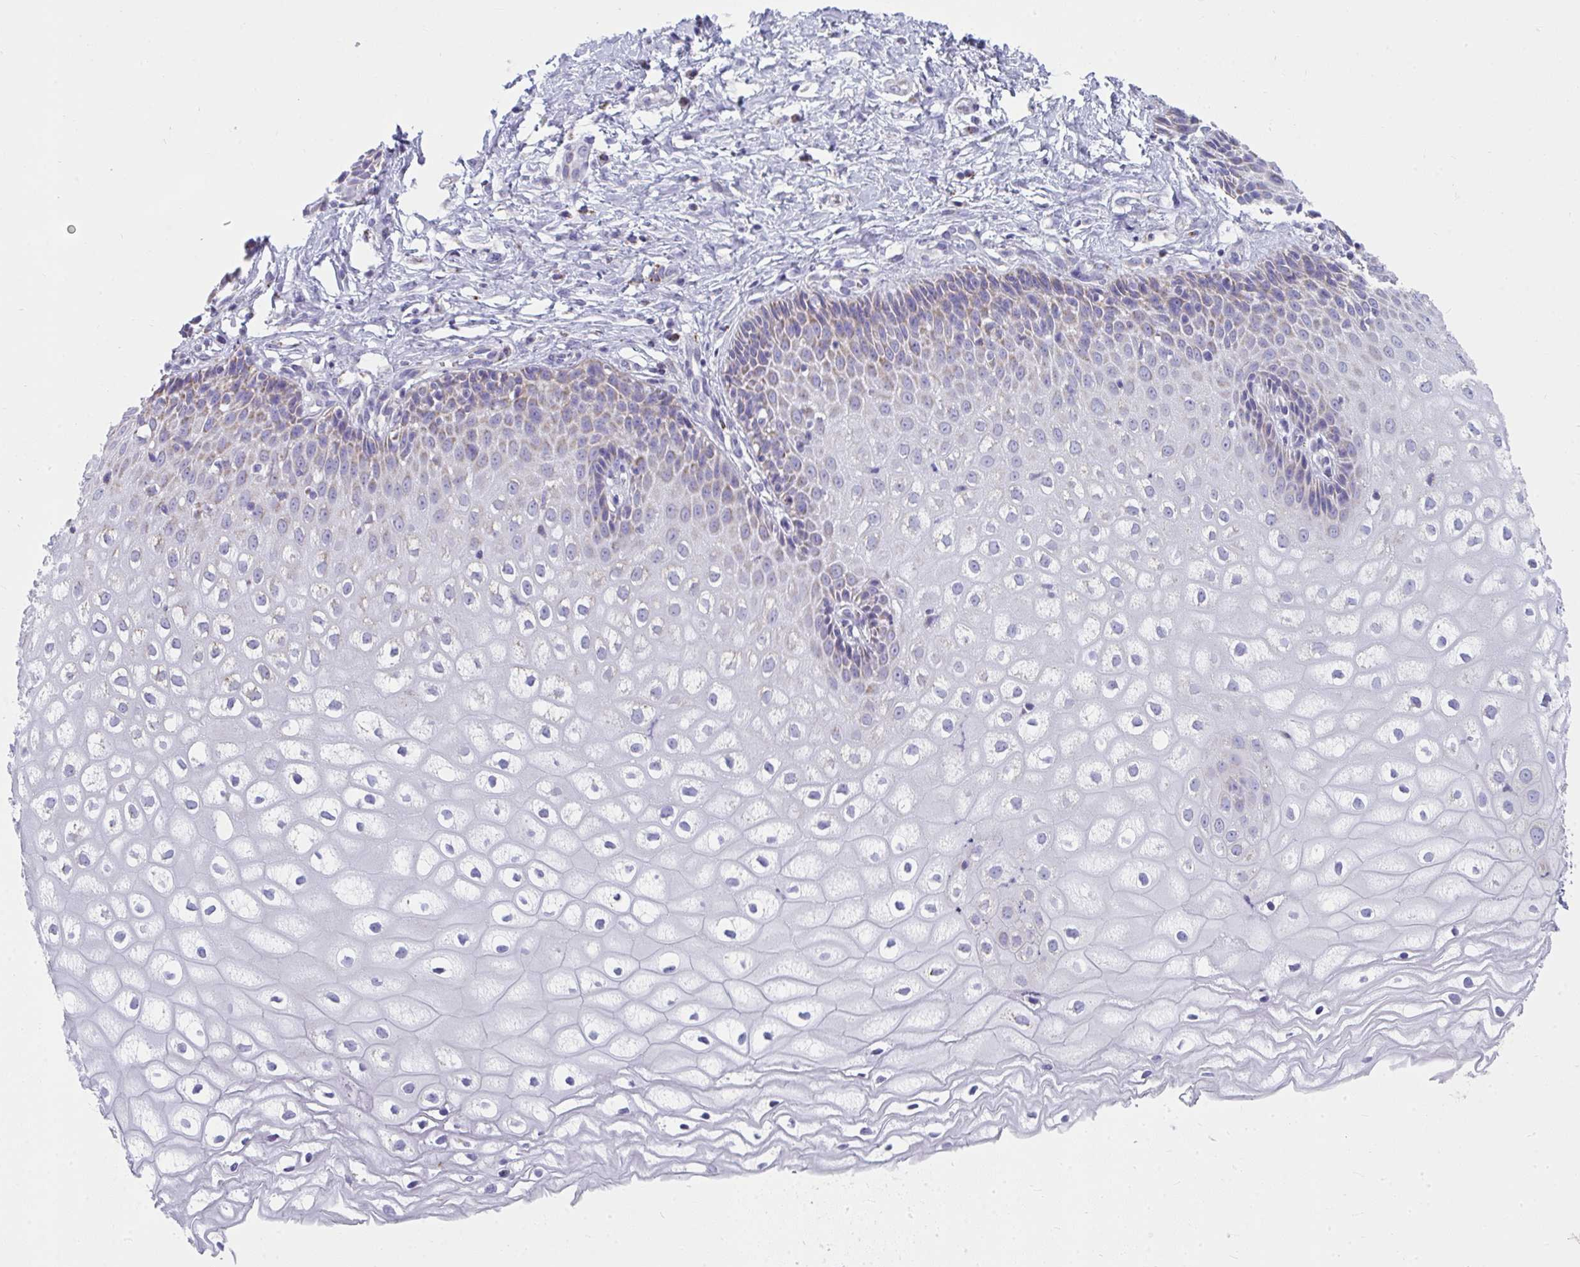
{"staining": {"intensity": "moderate", "quantity": "<25%", "location": "cytoplasmic/membranous"}, "tissue": "cervix", "cell_type": "Glandular cells", "image_type": "normal", "snomed": [{"axis": "morphology", "description": "Normal tissue, NOS"}, {"axis": "topography", "description": "Cervix"}], "caption": "Immunohistochemistry (IHC) image of normal human cervix stained for a protein (brown), which displays low levels of moderate cytoplasmic/membranous expression in about <25% of glandular cells.", "gene": "SLC6A1", "patient": {"sex": "female", "age": 36}}